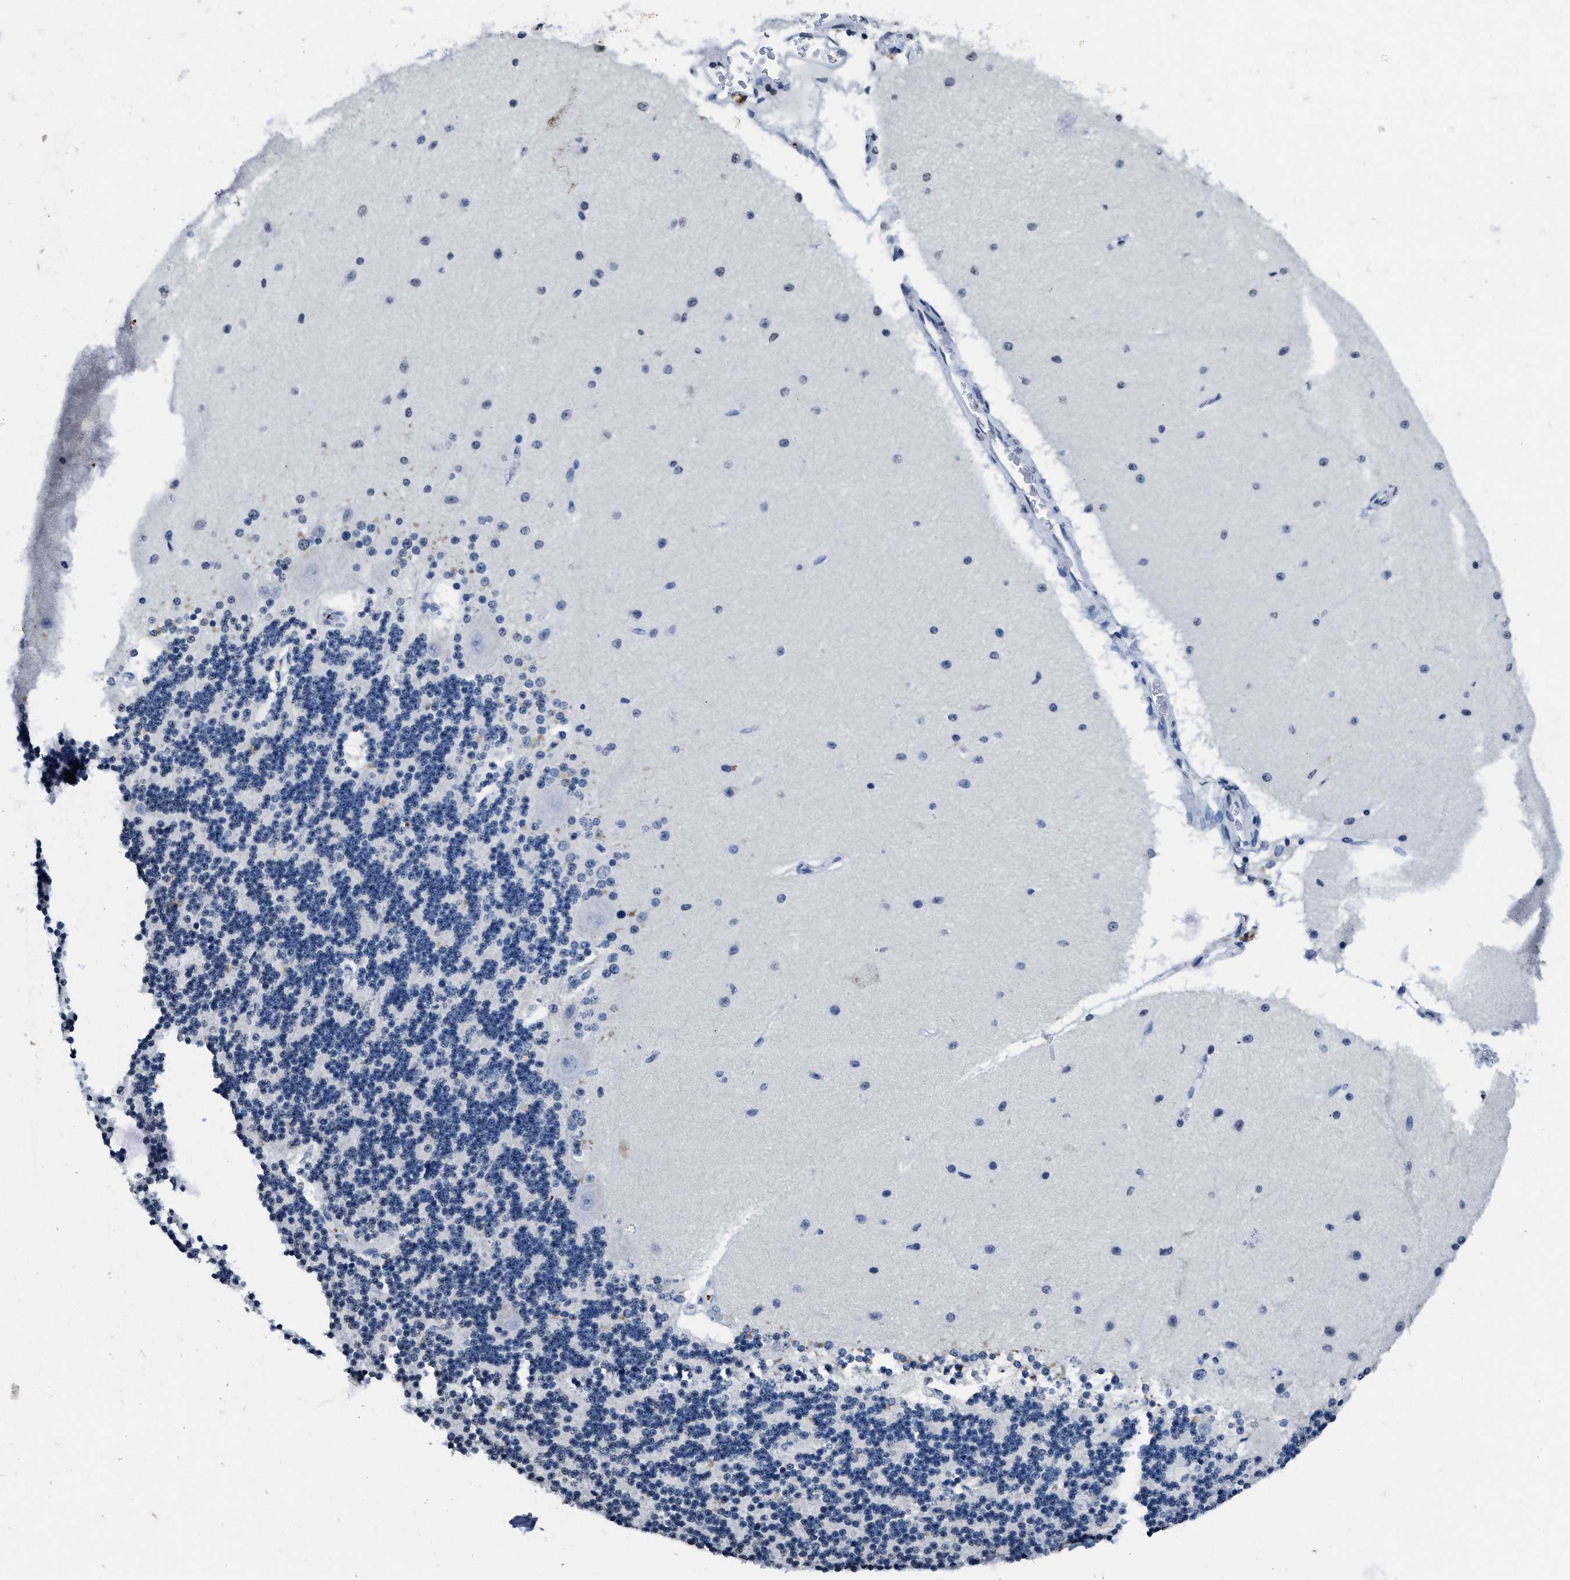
{"staining": {"intensity": "negative", "quantity": "none", "location": "none"}, "tissue": "cerebellum", "cell_type": "Cells in granular layer", "image_type": "normal", "snomed": [{"axis": "morphology", "description": "Normal tissue, NOS"}, {"axis": "topography", "description": "Cerebellum"}], "caption": "This is an immunohistochemistry (IHC) photomicrograph of unremarkable cerebellum. There is no expression in cells in granular layer.", "gene": "ITGA2B", "patient": {"sex": "female", "age": 54}}